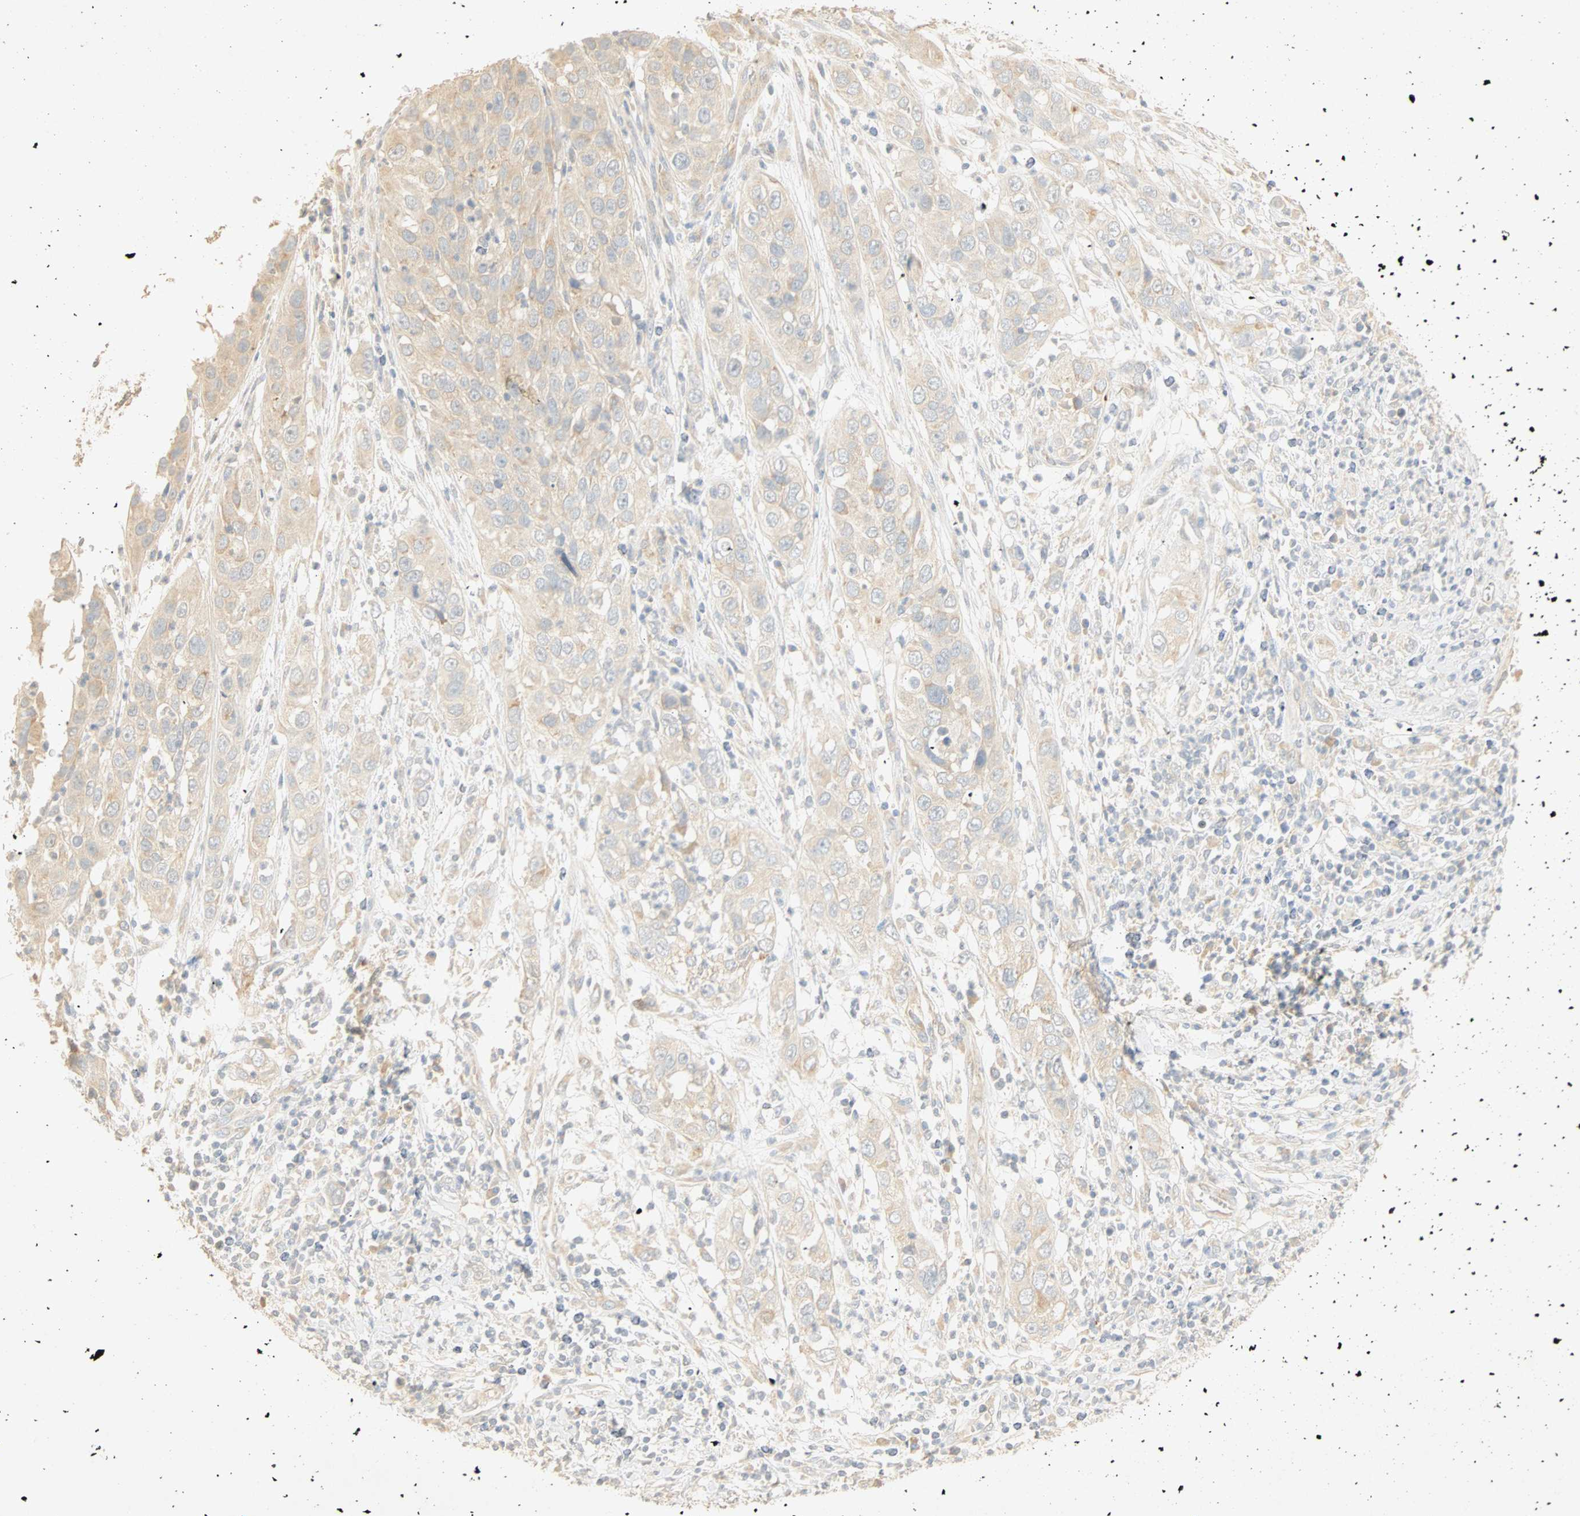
{"staining": {"intensity": "weak", "quantity": "25%-75%", "location": "cytoplasmic/membranous"}, "tissue": "cervical cancer", "cell_type": "Tumor cells", "image_type": "cancer", "snomed": [{"axis": "morphology", "description": "Squamous cell carcinoma, NOS"}, {"axis": "topography", "description": "Cervix"}], "caption": "The immunohistochemical stain highlights weak cytoplasmic/membranous expression in tumor cells of squamous cell carcinoma (cervical) tissue.", "gene": "SELENBP1", "patient": {"sex": "female", "age": 32}}